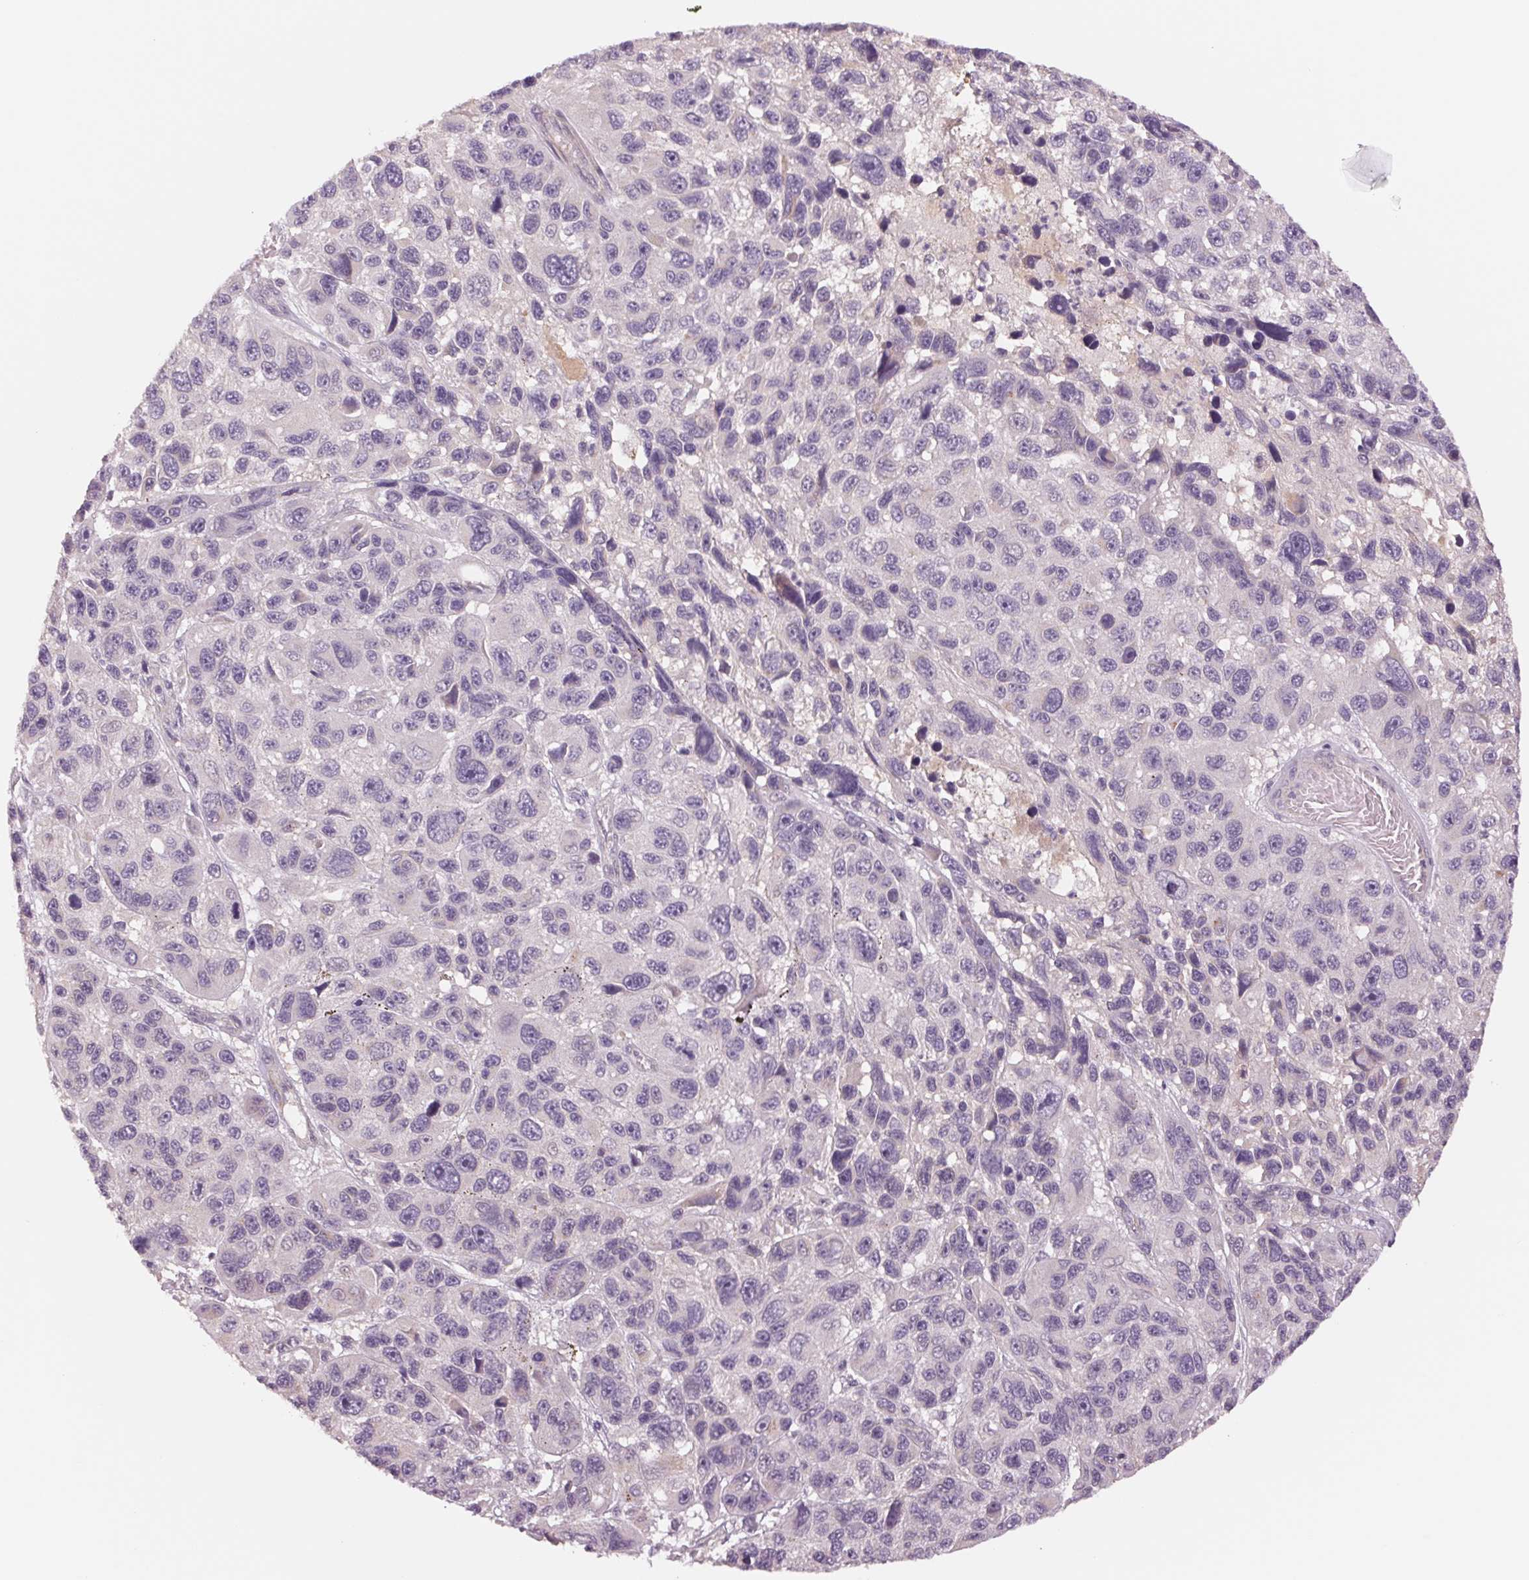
{"staining": {"intensity": "negative", "quantity": "none", "location": "none"}, "tissue": "melanoma", "cell_type": "Tumor cells", "image_type": "cancer", "snomed": [{"axis": "morphology", "description": "Malignant melanoma, NOS"}, {"axis": "topography", "description": "Skin"}], "caption": "A high-resolution histopathology image shows immunohistochemistry staining of melanoma, which demonstrates no significant positivity in tumor cells.", "gene": "PPIA", "patient": {"sex": "male", "age": 53}}